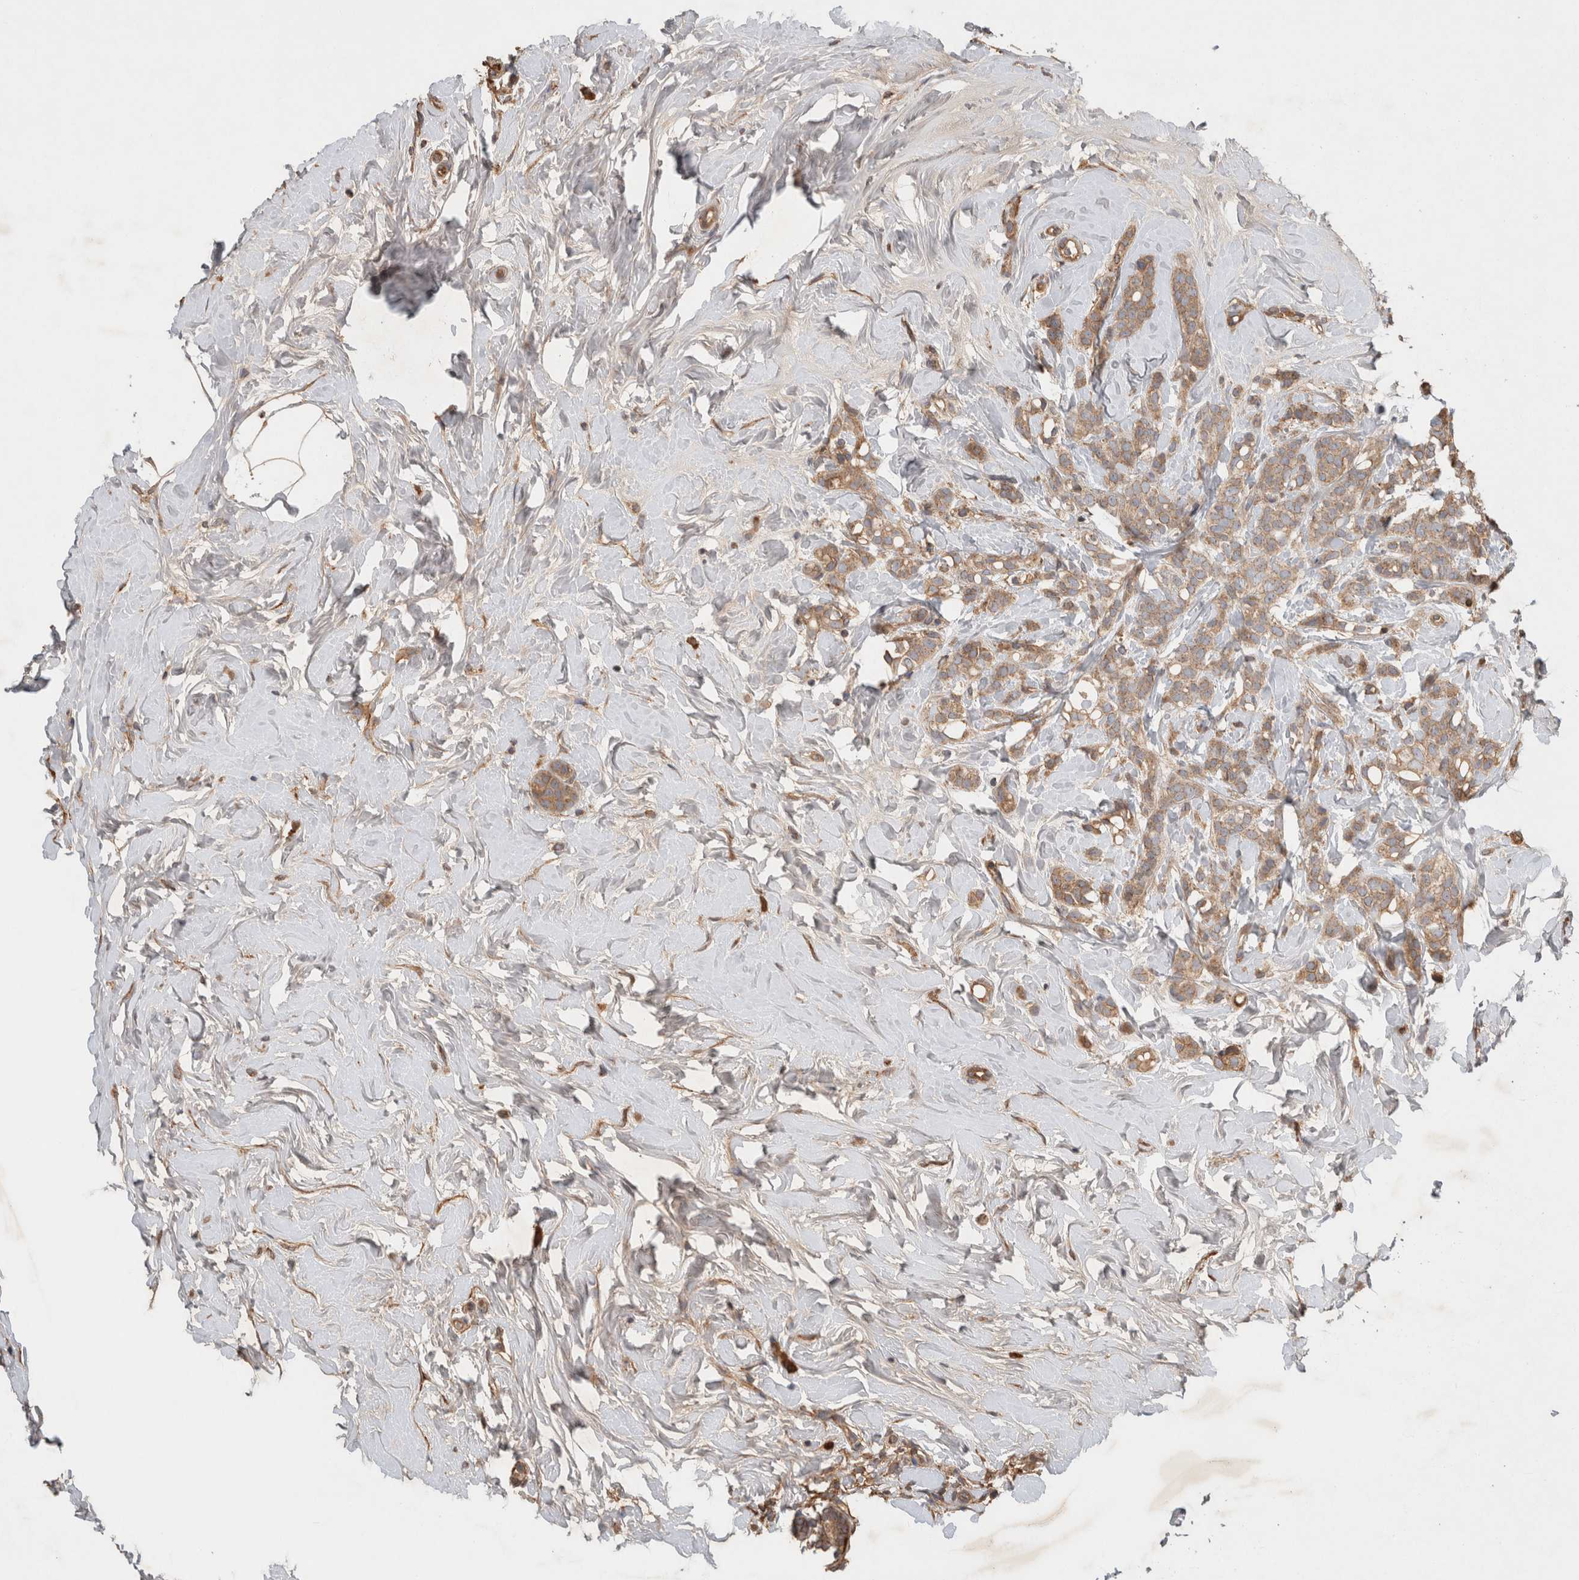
{"staining": {"intensity": "moderate", "quantity": ">75%", "location": "cytoplasmic/membranous"}, "tissue": "breast cancer", "cell_type": "Tumor cells", "image_type": "cancer", "snomed": [{"axis": "morphology", "description": "Lobular carcinoma, in situ"}, {"axis": "morphology", "description": "Lobular carcinoma"}, {"axis": "topography", "description": "Breast"}], "caption": "Moderate cytoplasmic/membranous protein positivity is present in about >75% of tumor cells in breast lobular carcinoma.", "gene": "SERAC1", "patient": {"sex": "female", "age": 41}}